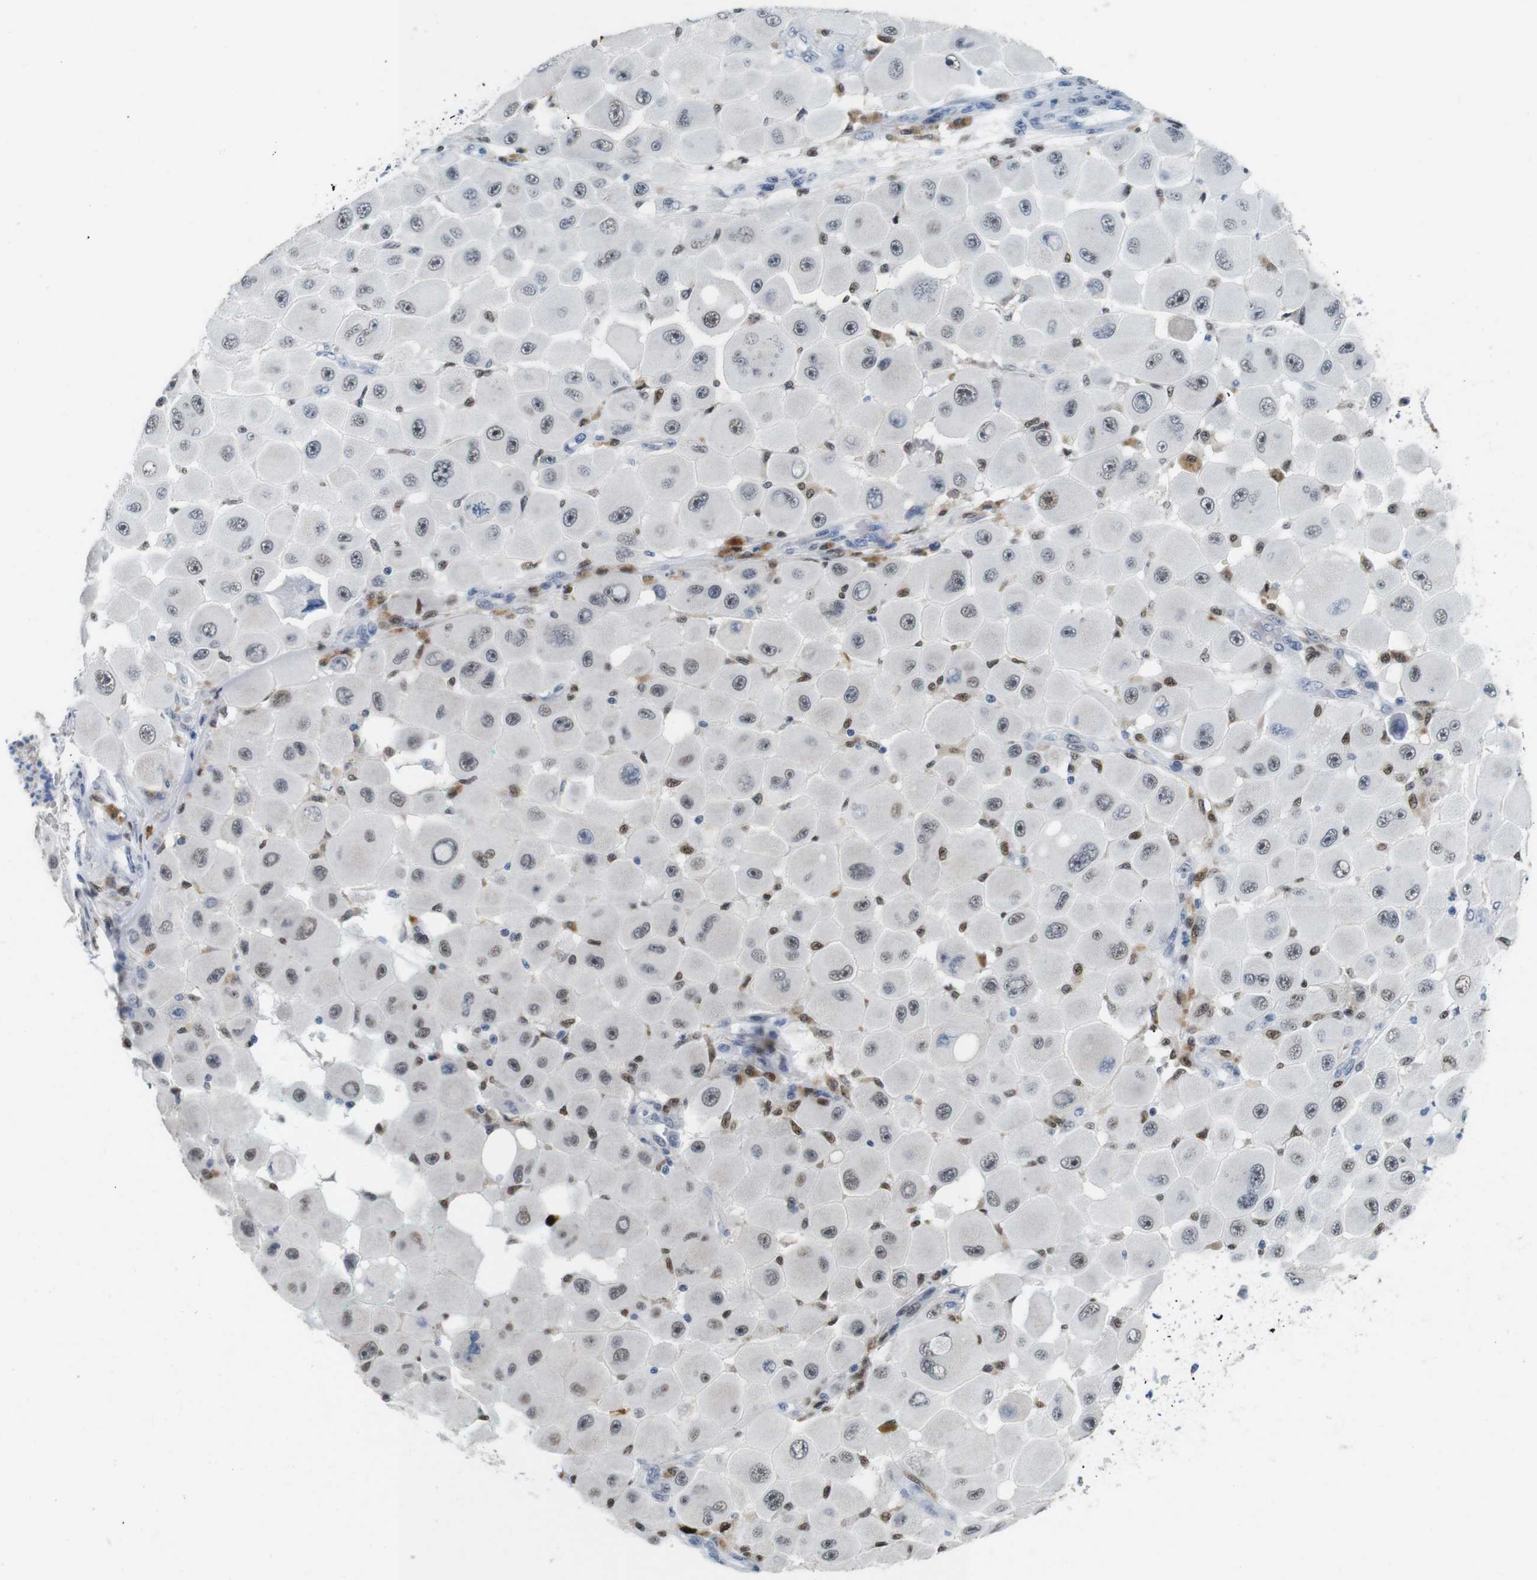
{"staining": {"intensity": "weak", "quantity": ">75%", "location": "nuclear"}, "tissue": "melanoma", "cell_type": "Tumor cells", "image_type": "cancer", "snomed": [{"axis": "morphology", "description": "Malignant melanoma, NOS"}, {"axis": "topography", "description": "Skin"}], "caption": "Immunohistochemistry (IHC) staining of melanoma, which exhibits low levels of weak nuclear expression in approximately >75% of tumor cells indicating weak nuclear protein expression. The staining was performed using DAB (brown) for protein detection and nuclei were counterstained in hematoxylin (blue).", "gene": "IRF8", "patient": {"sex": "female", "age": 81}}